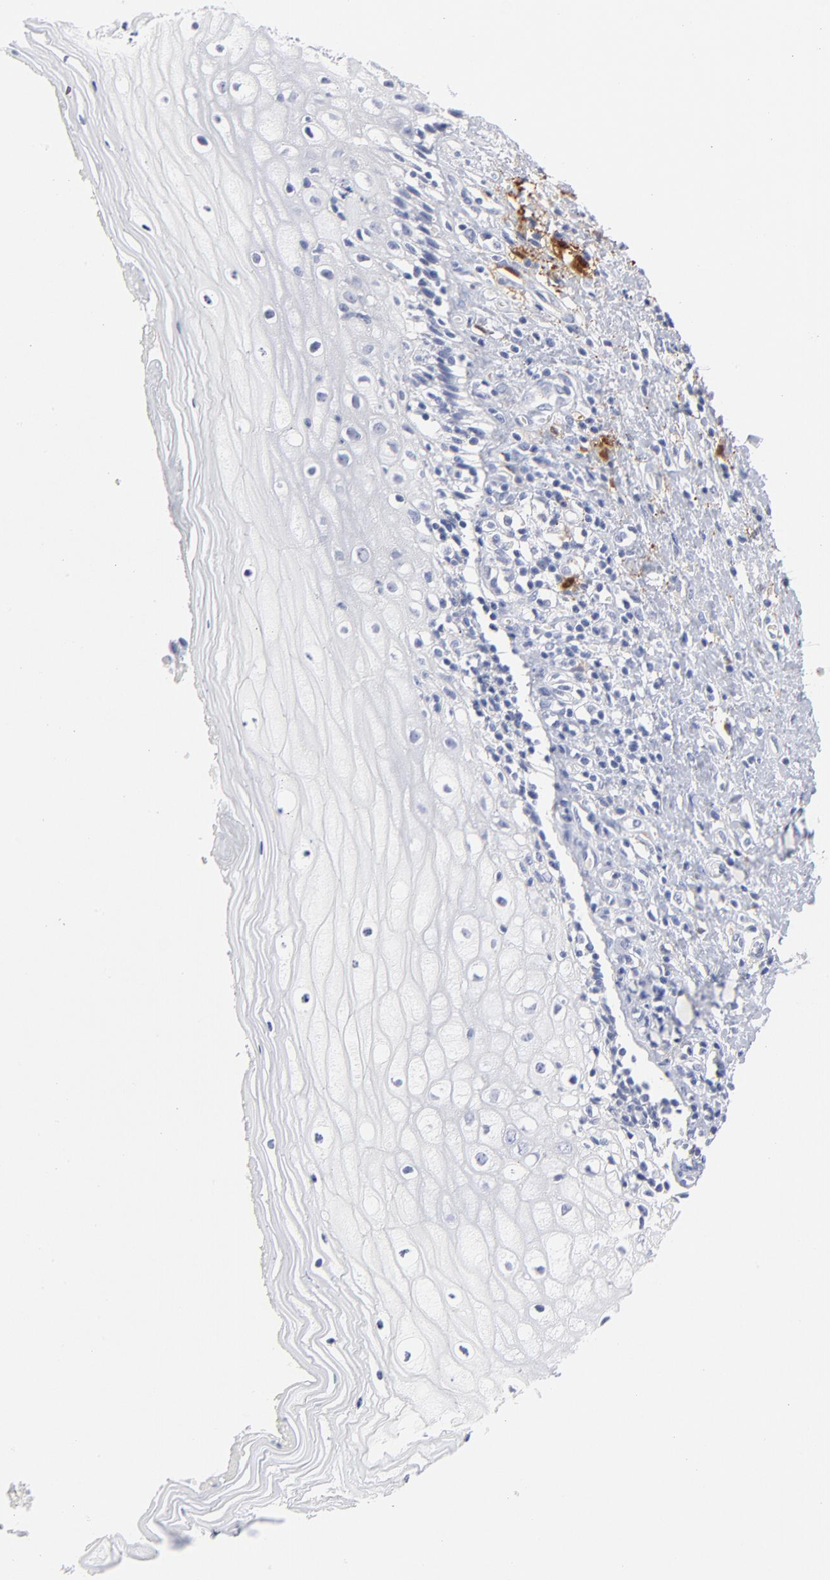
{"staining": {"intensity": "negative", "quantity": "none", "location": "none"}, "tissue": "vagina", "cell_type": "Squamous epithelial cells", "image_type": "normal", "snomed": [{"axis": "morphology", "description": "Normal tissue, NOS"}, {"axis": "topography", "description": "Vagina"}], "caption": "A high-resolution image shows immunohistochemistry (IHC) staining of normal vagina, which demonstrates no significant expression in squamous epithelial cells.", "gene": "IFIT2", "patient": {"sex": "female", "age": 46}}